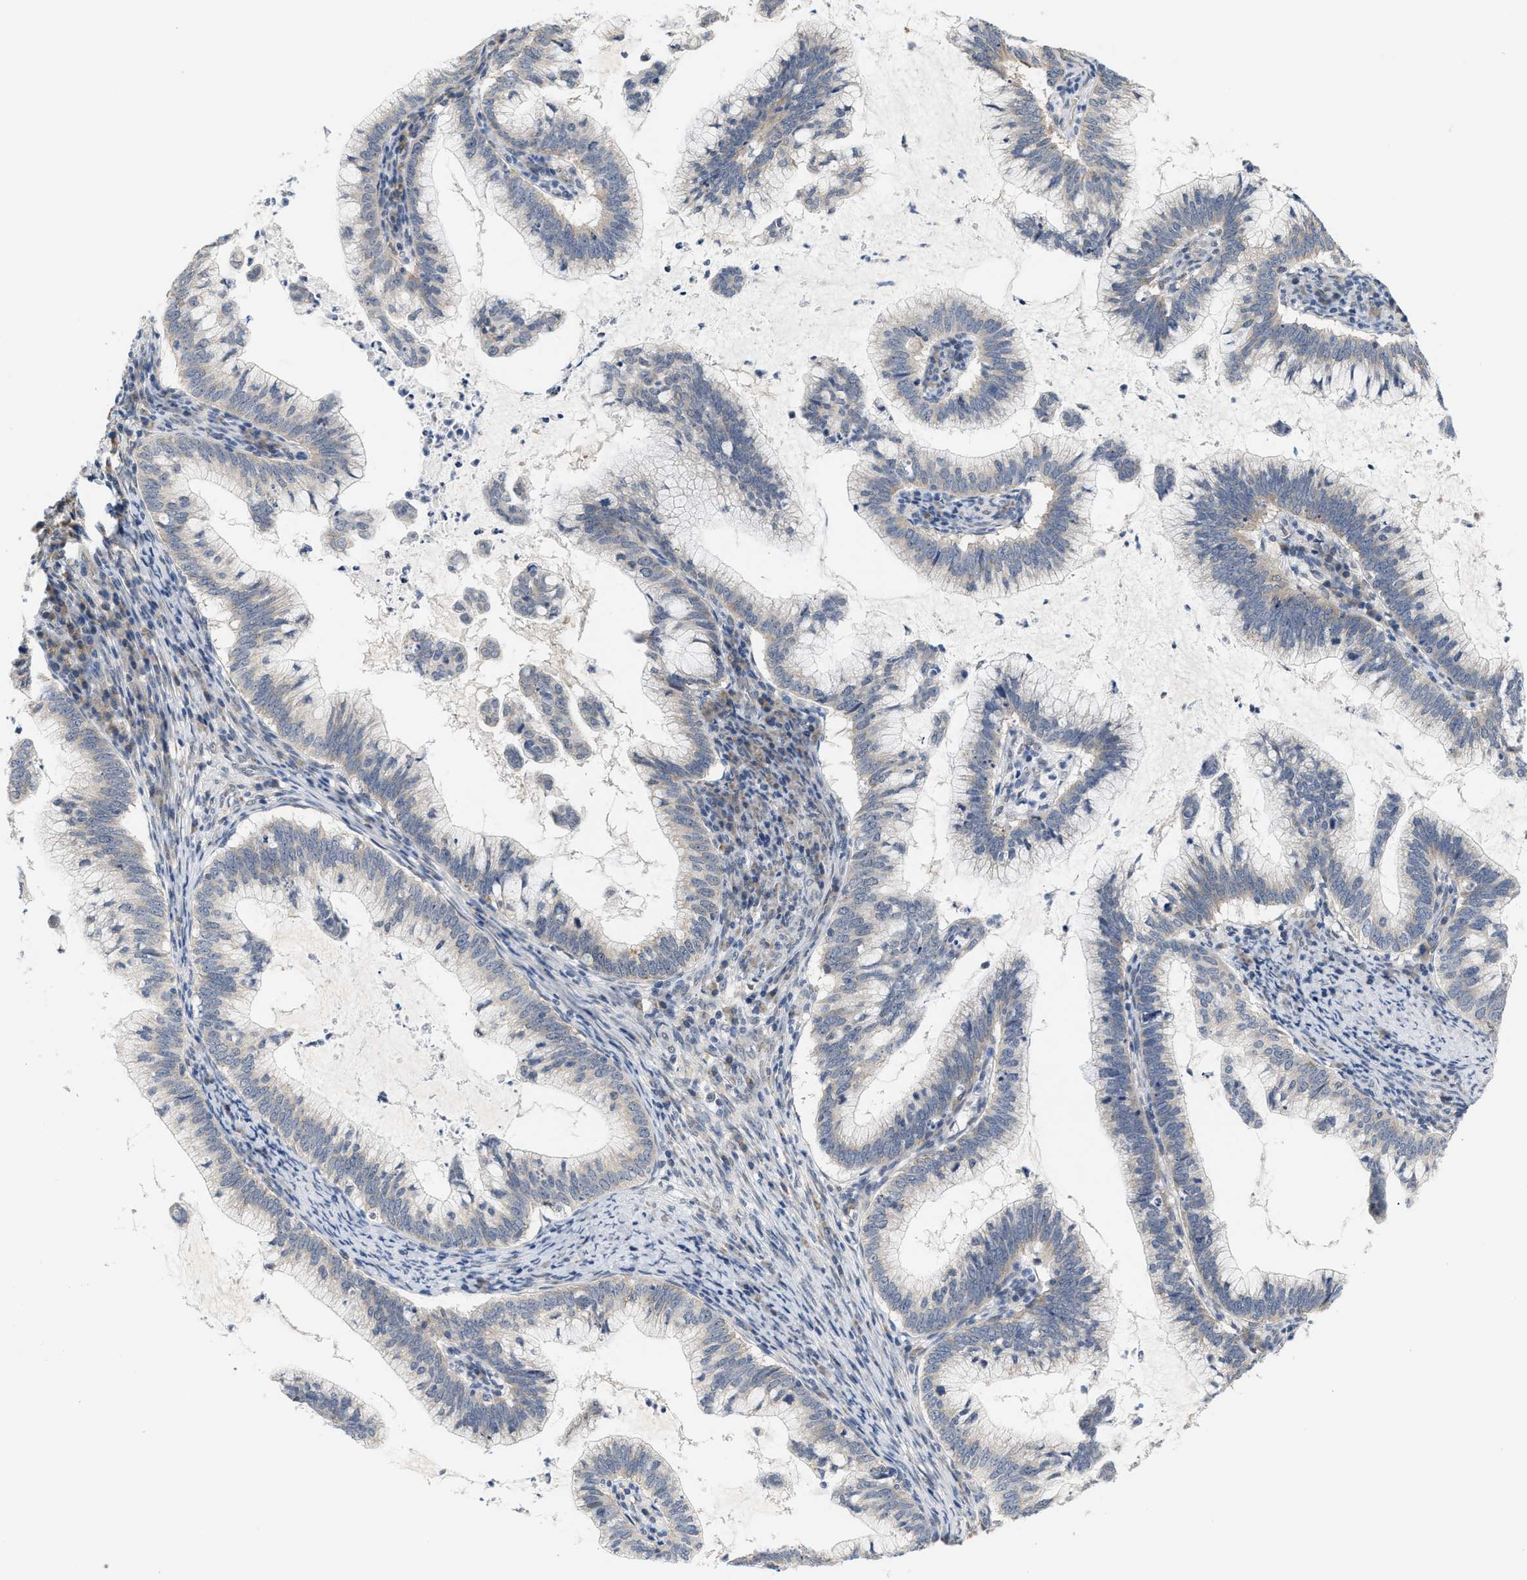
{"staining": {"intensity": "negative", "quantity": "none", "location": "none"}, "tissue": "cervical cancer", "cell_type": "Tumor cells", "image_type": "cancer", "snomed": [{"axis": "morphology", "description": "Adenocarcinoma, NOS"}, {"axis": "topography", "description": "Cervix"}], "caption": "Human cervical cancer stained for a protein using immunohistochemistry (IHC) reveals no expression in tumor cells.", "gene": "GIGYF1", "patient": {"sex": "female", "age": 36}}